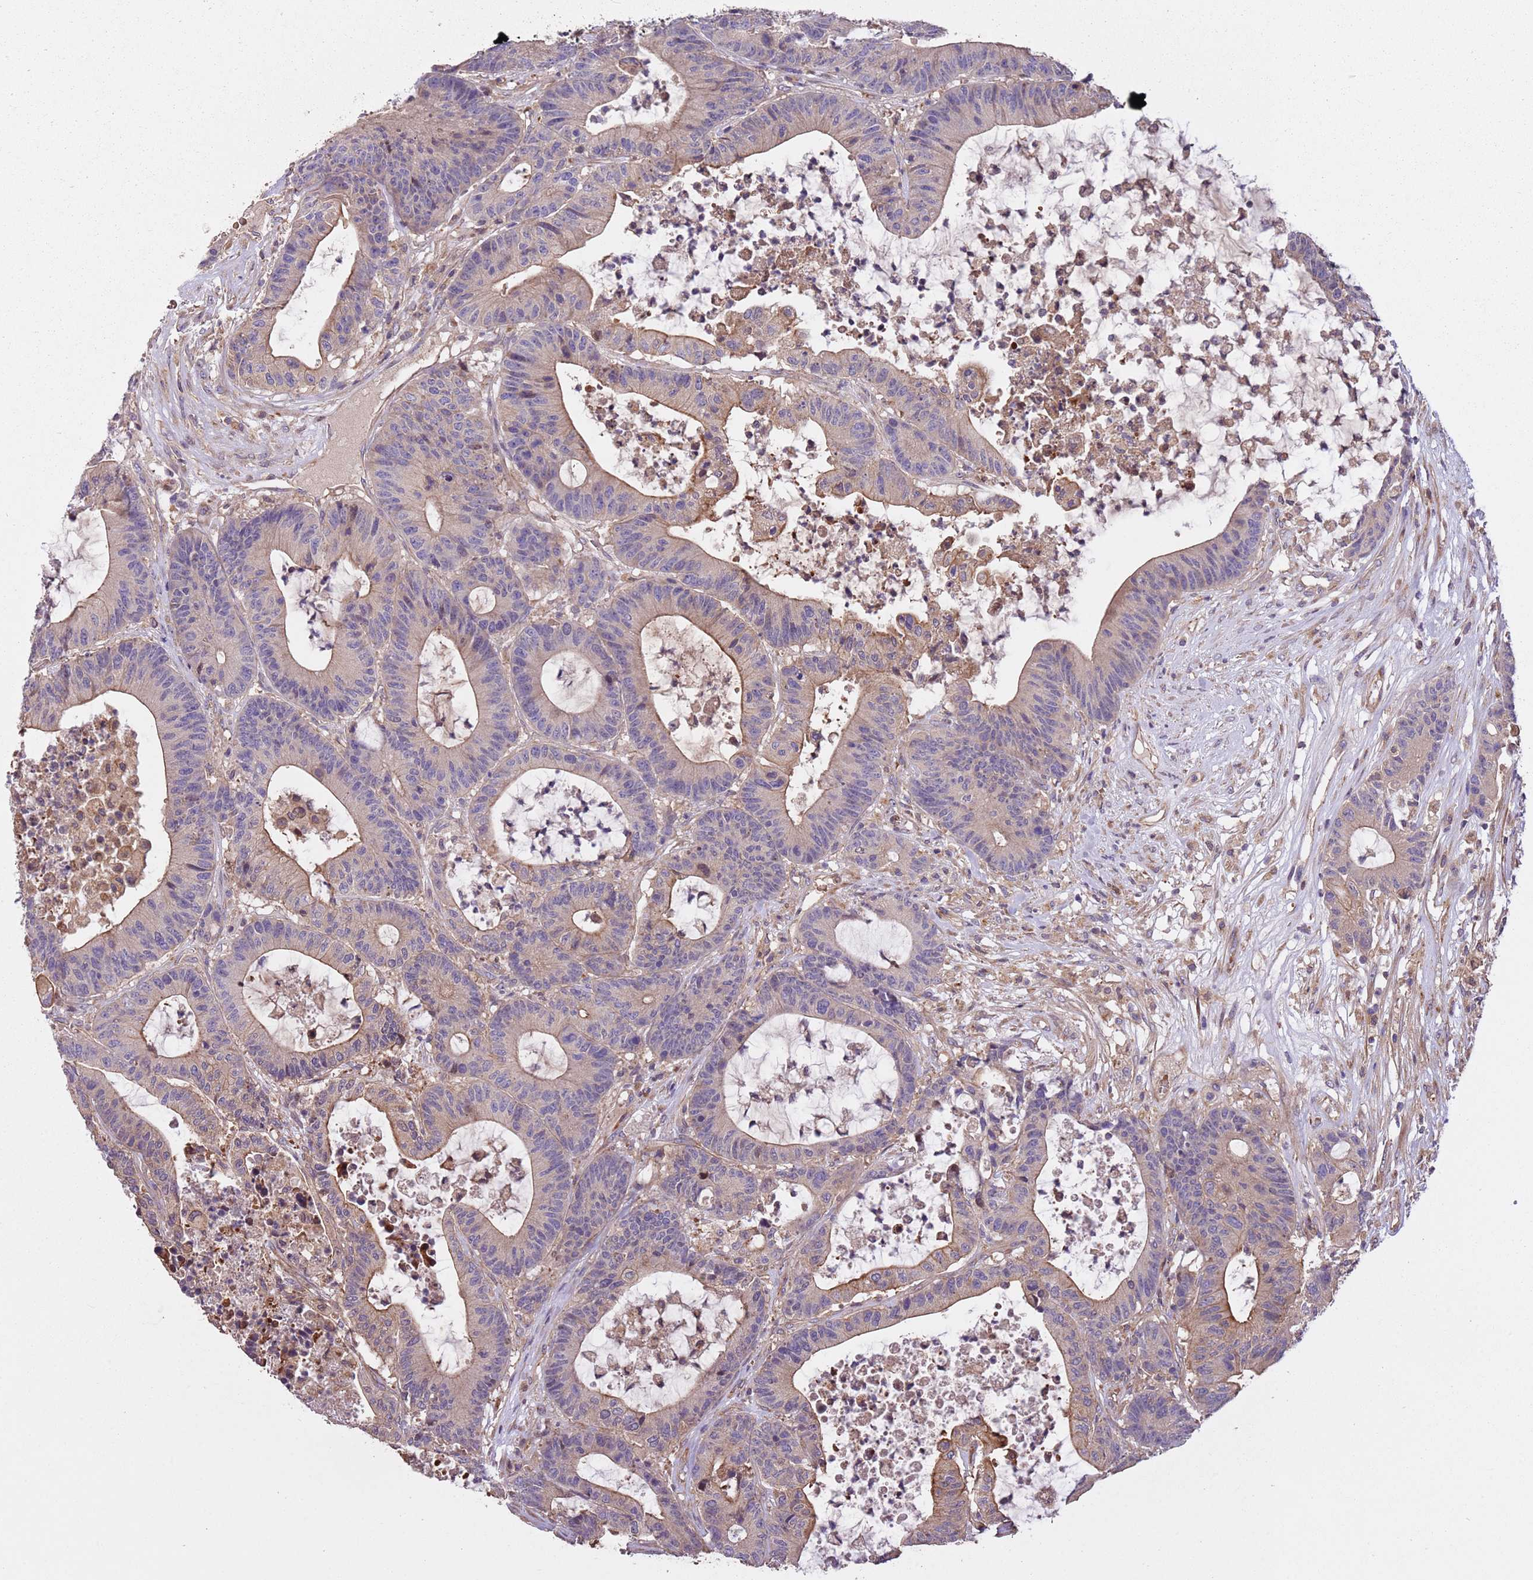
{"staining": {"intensity": "weak", "quantity": "<25%", "location": "cytoplasmic/membranous"}, "tissue": "colorectal cancer", "cell_type": "Tumor cells", "image_type": "cancer", "snomed": [{"axis": "morphology", "description": "Adenocarcinoma, NOS"}, {"axis": "topography", "description": "Colon"}], "caption": "This is an immunohistochemistry (IHC) photomicrograph of colorectal cancer (adenocarcinoma). There is no expression in tumor cells.", "gene": "FAM89B", "patient": {"sex": "female", "age": 84}}